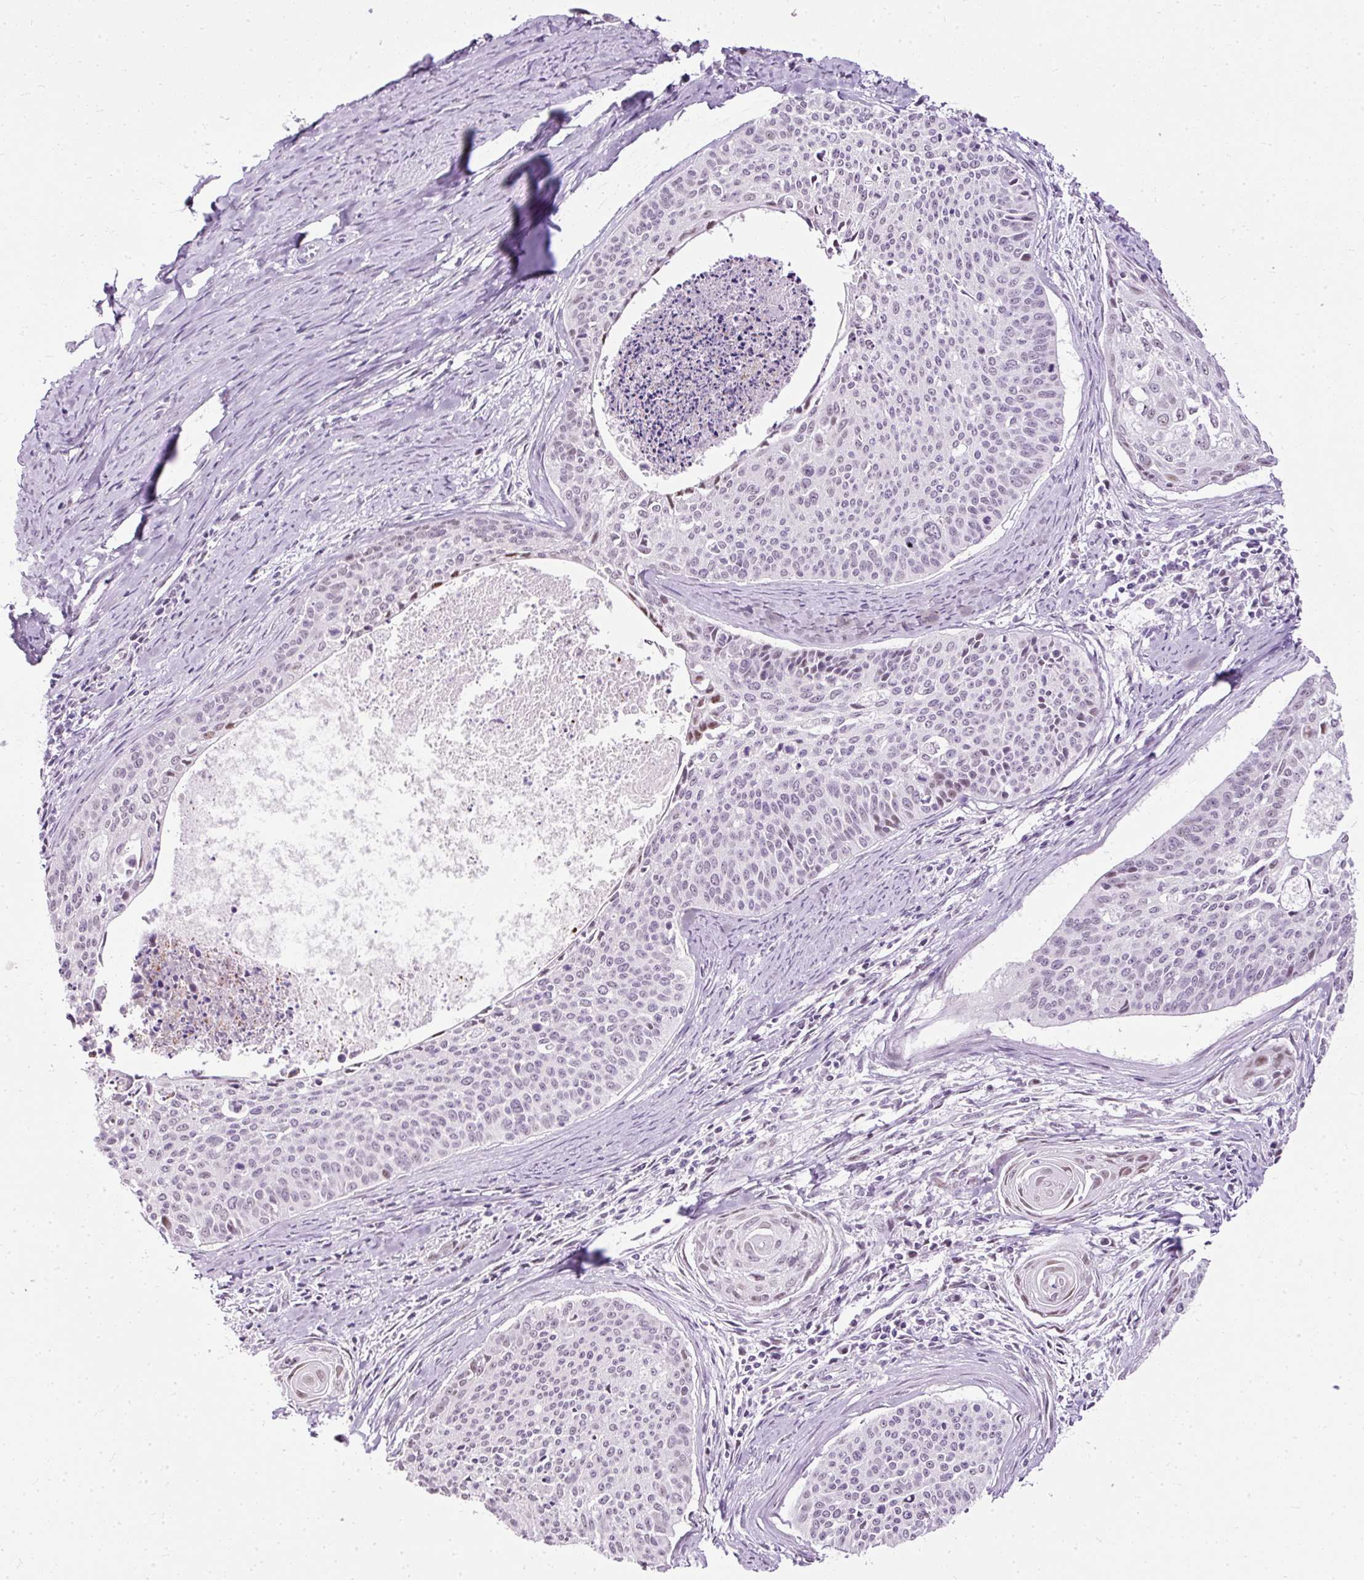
{"staining": {"intensity": "weak", "quantity": "25%-75%", "location": "nuclear"}, "tissue": "cervical cancer", "cell_type": "Tumor cells", "image_type": "cancer", "snomed": [{"axis": "morphology", "description": "Squamous cell carcinoma, NOS"}, {"axis": "topography", "description": "Cervix"}], "caption": "Cervical cancer (squamous cell carcinoma) stained with a brown dye shows weak nuclear positive positivity in approximately 25%-75% of tumor cells.", "gene": "PDE6B", "patient": {"sex": "female", "age": 55}}